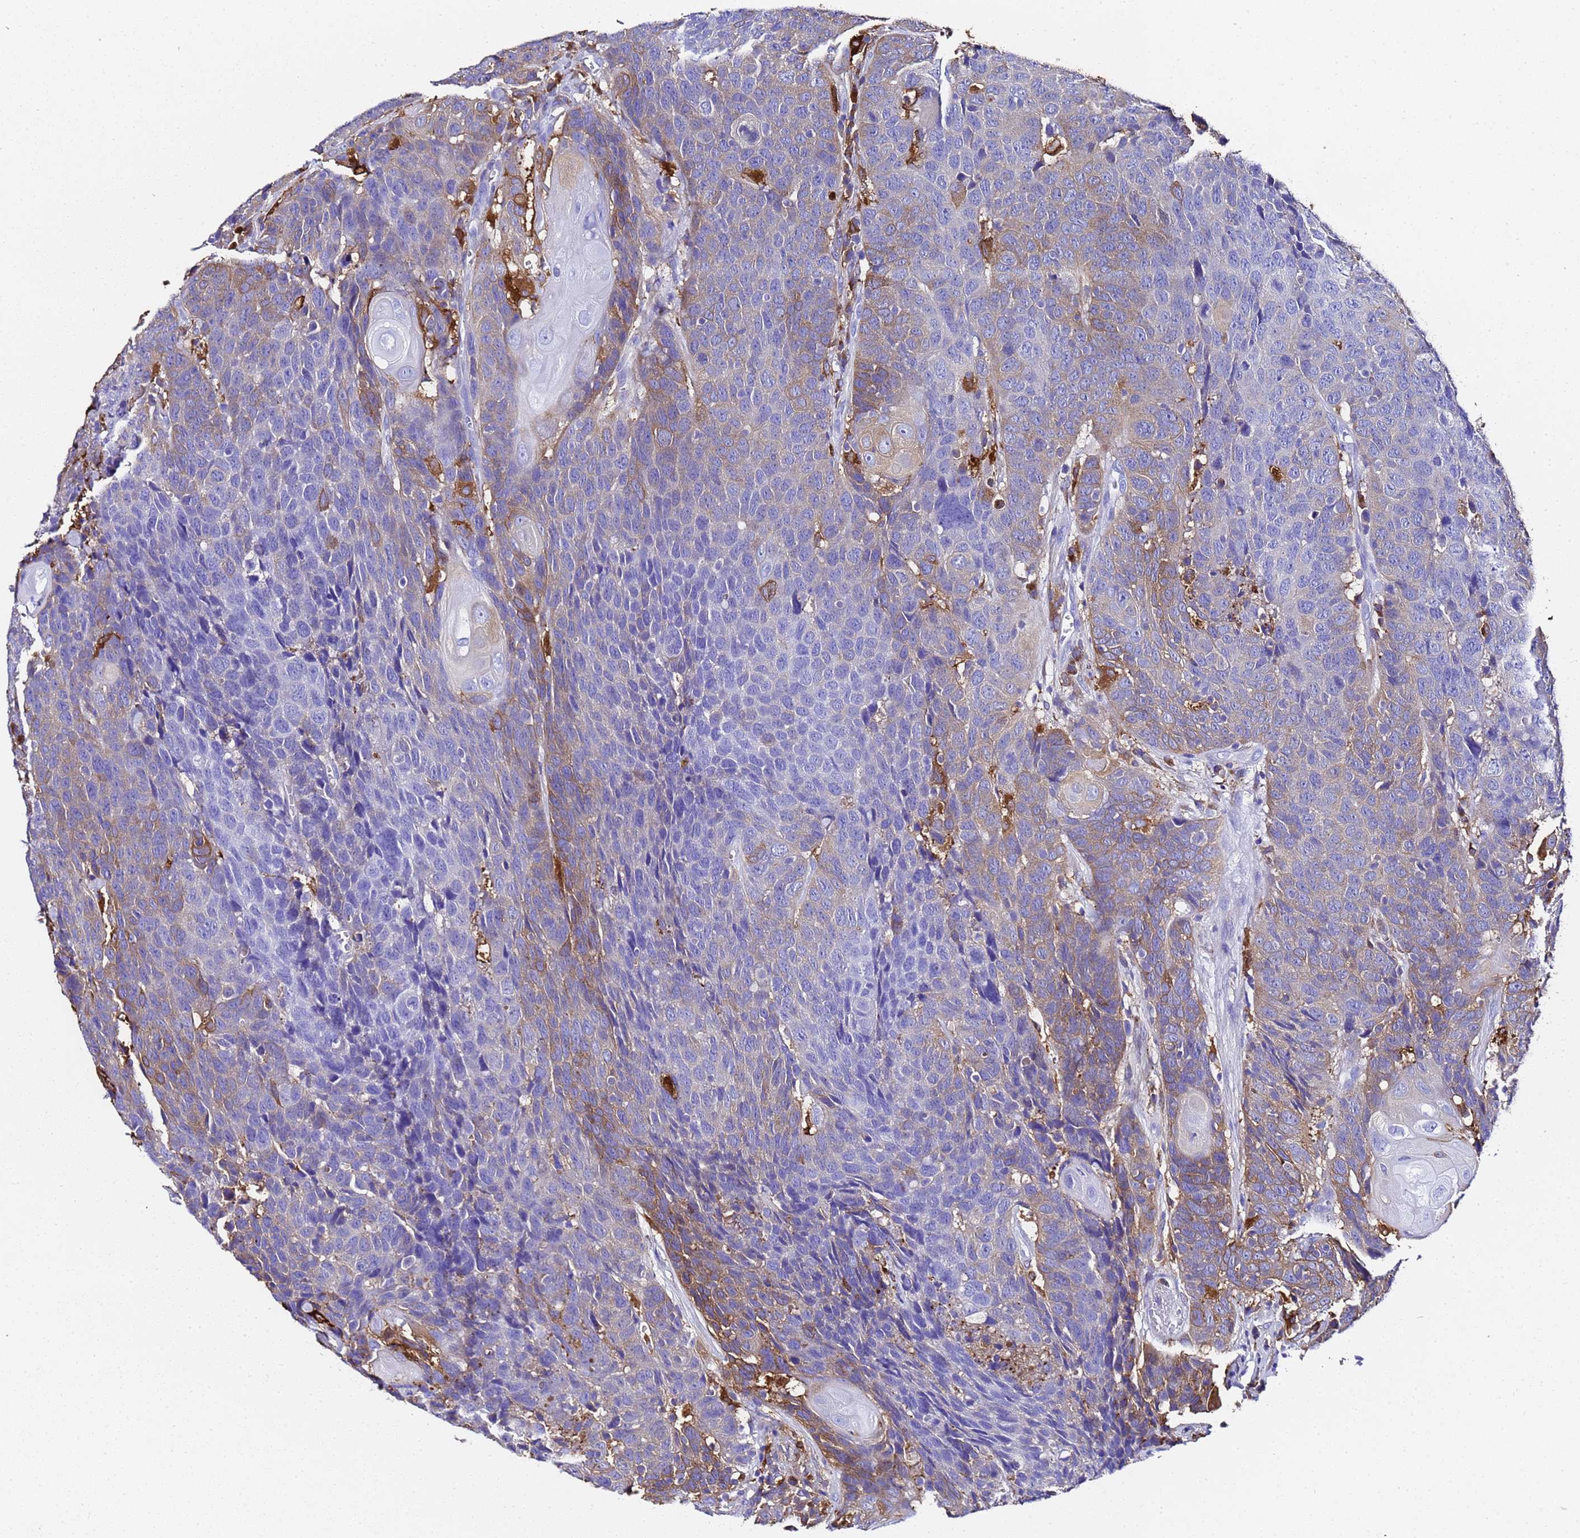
{"staining": {"intensity": "moderate", "quantity": "<25%", "location": "cytoplasmic/membranous"}, "tissue": "head and neck cancer", "cell_type": "Tumor cells", "image_type": "cancer", "snomed": [{"axis": "morphology", "description": "Squamous cell carcinoma, NOS"}, {"axis": "topography", "description": "Head-Neck"}], "caption": "Tumor cells display low levels of moderate cytoplasmic/membranous staining in approximately <25% of cells in human head and neck squamous cell carcinoma. (DAB = brown stain, brightfield microscopy at high magnification).", "gene": "FTL", "patient": {"sex": "male", "age": 66}}